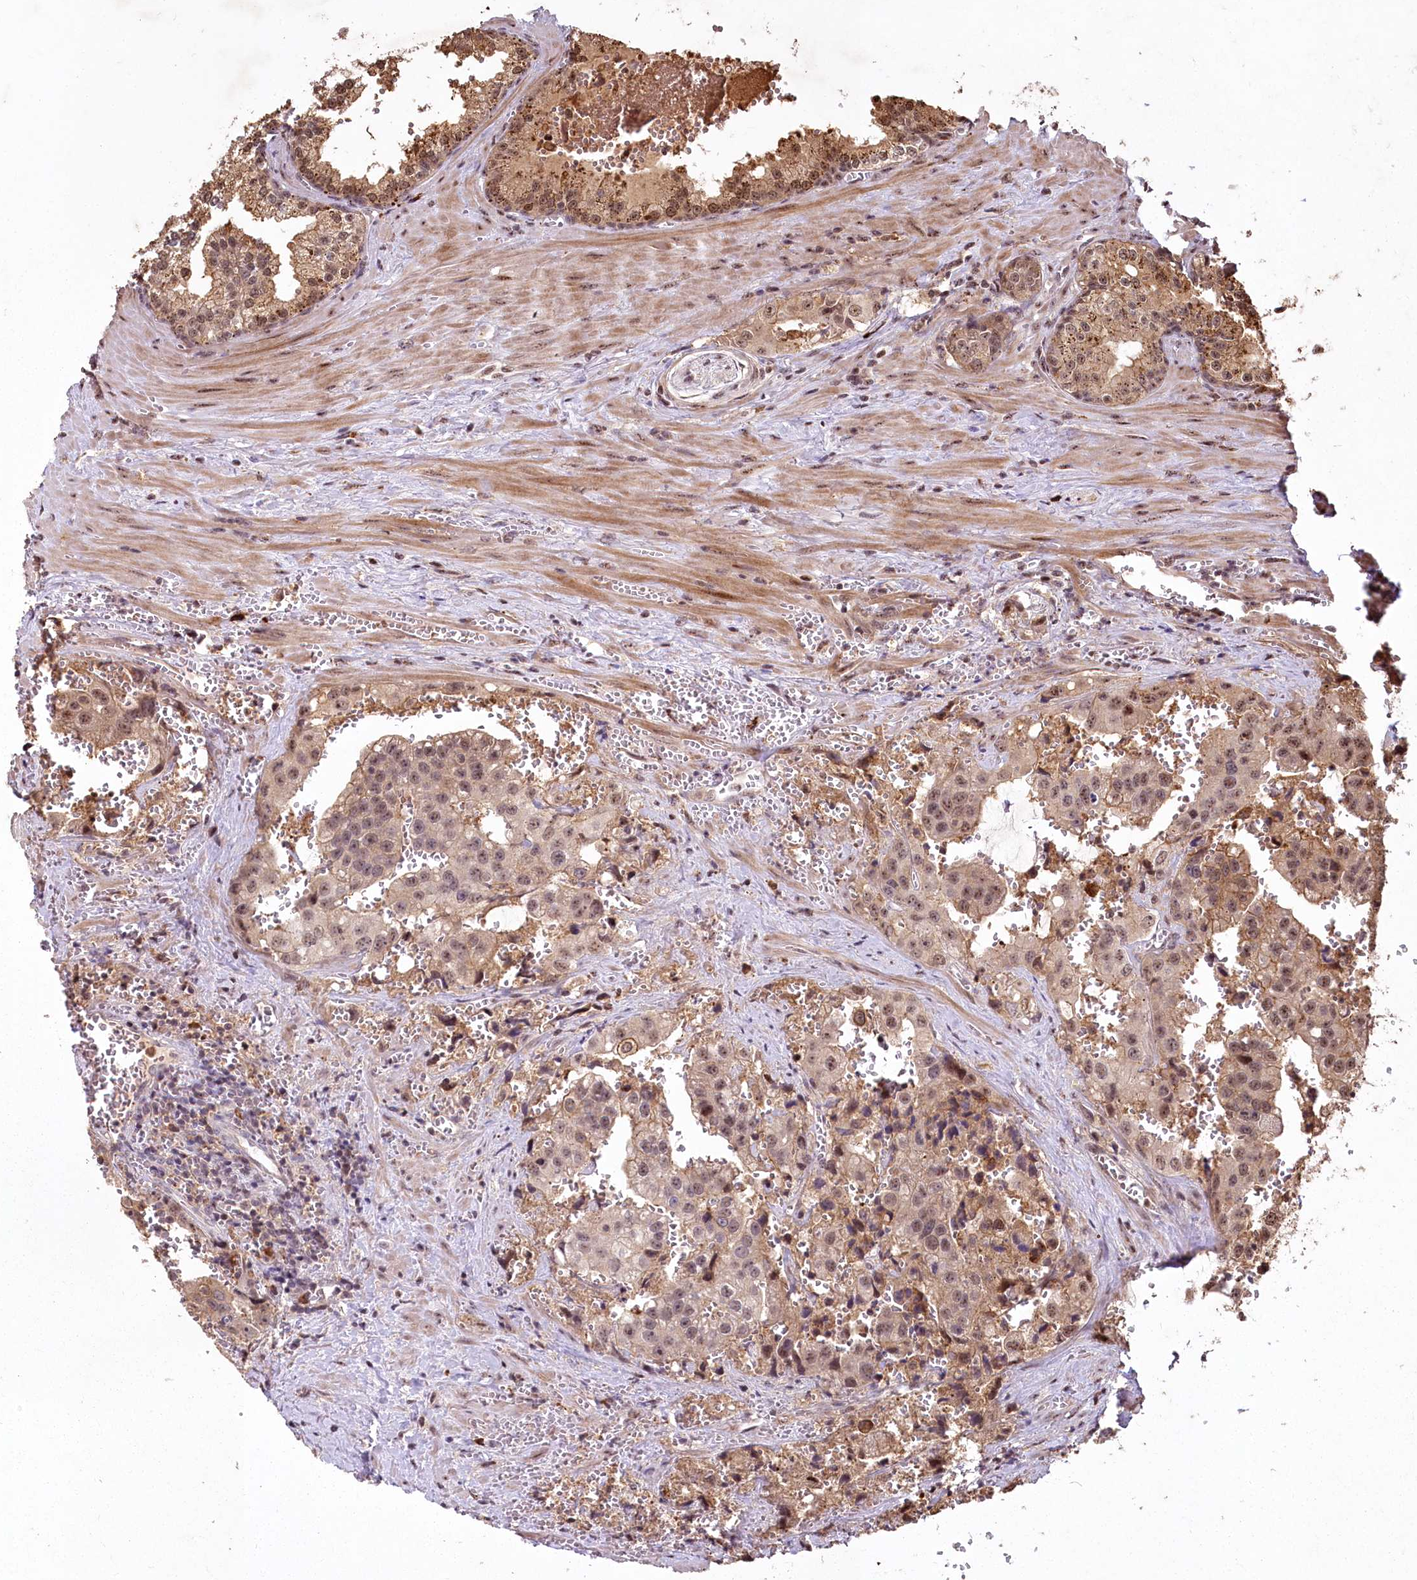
{"staining": {"intensity": "weak", "quantity": "25%-75%", "location": "nuclear"}, "tissue": "prostate cancer", "cell_type": "Tumor cells", "image_type": "cancer", "snomed": [{"axis": "morphology", "description": "Adenocarcinoma, High grade"}, {"axis": "topography", "description": "Prostate"}], "caption": "Immunohistochemical staining of human prostate adenocarcinoma (high-grade) reveals weak nuclear protein expression in about 25%-75% of tumor cells. Nuclei are stained in blue.", "gene": "PYROXD1", "patient": {"sex": "male", "age": 68}}